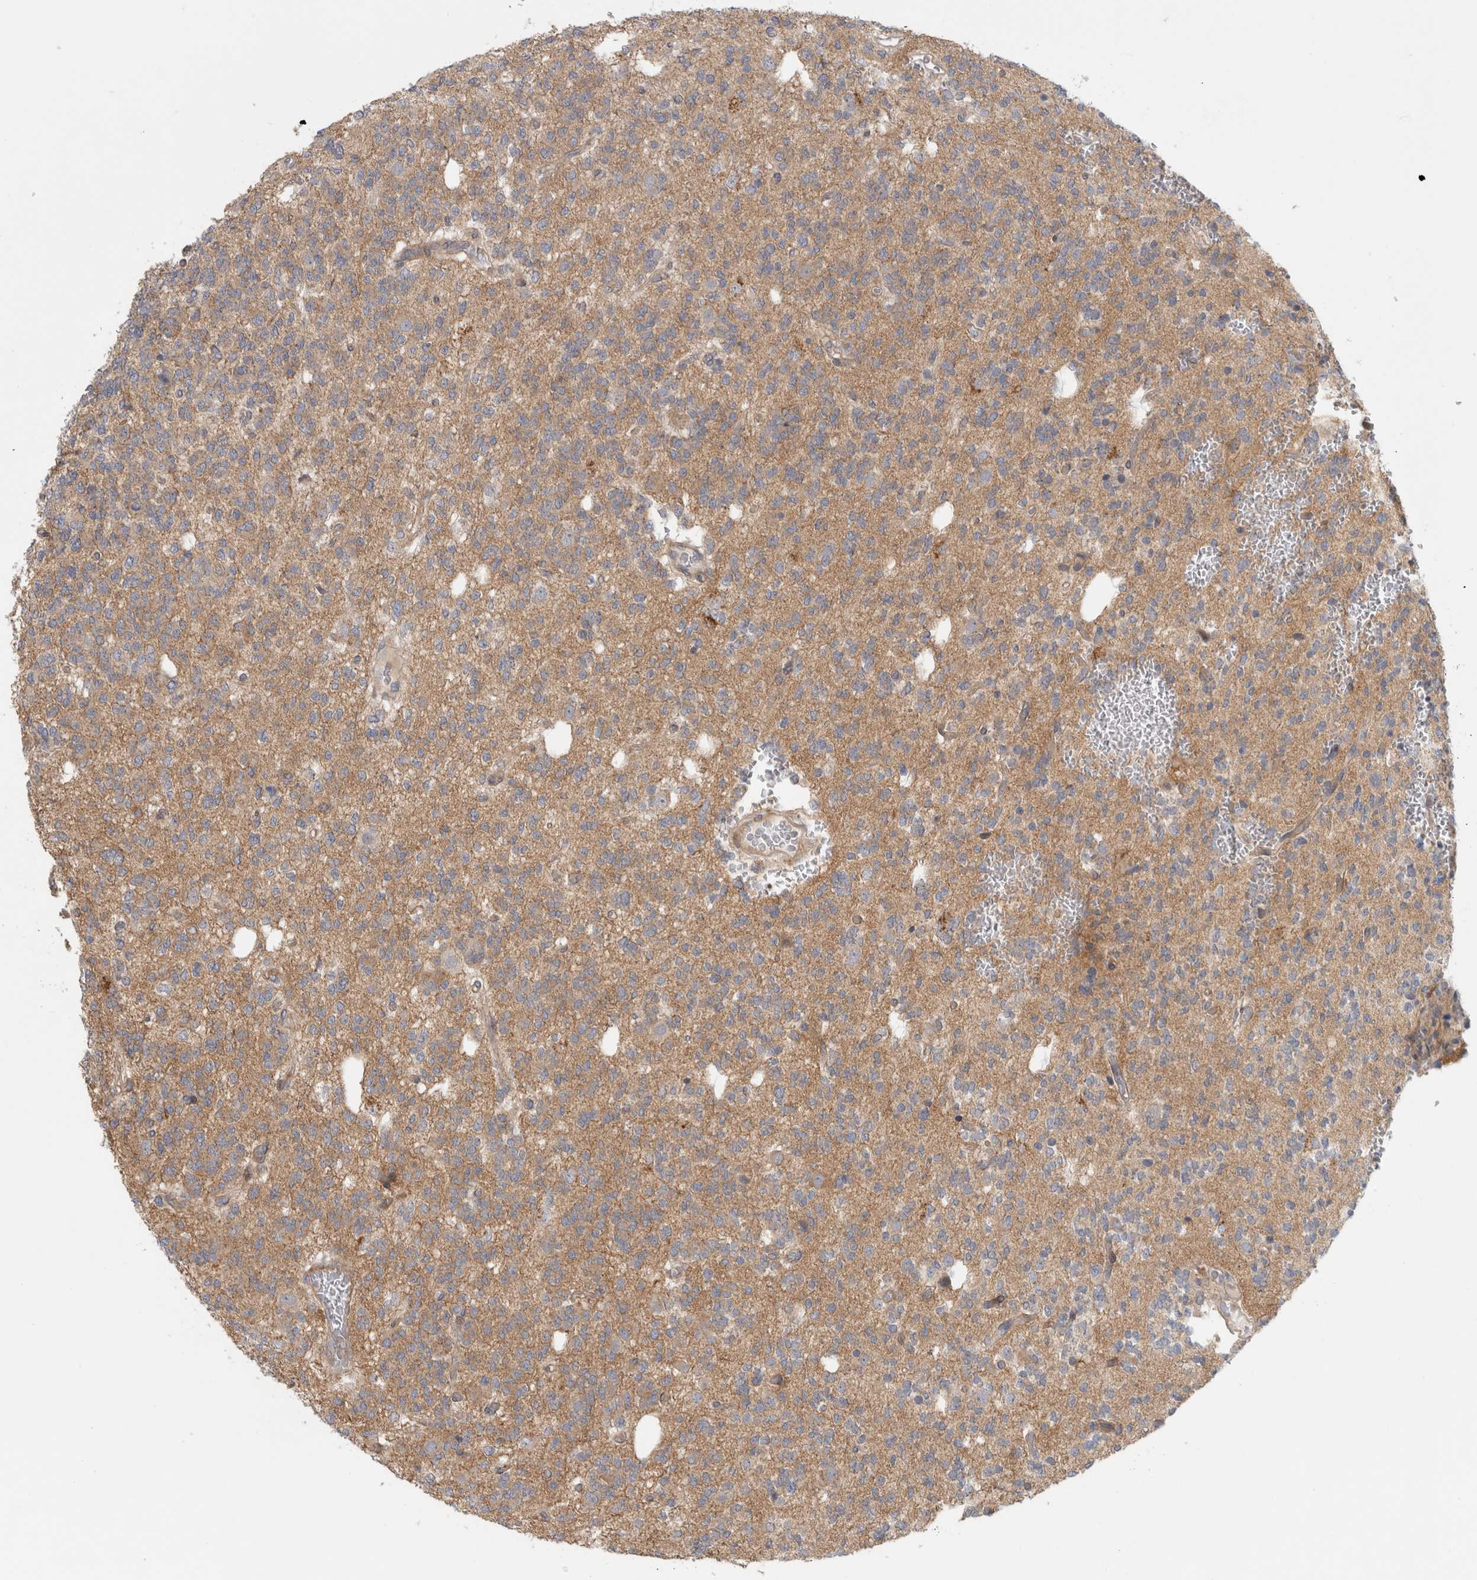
{"staining": {"intensity": "weak", "quantity": "25%-75%", "location": "cytoplasmic/membranous"}, "tissue": "glioma", "cell_type": "Tumor cells", "image_type": "cancer", "snomed": [{"axis": "morphology", "description": "Glioma, malignant, Low grade"}, {"axis": "topography", "description": "Brain"}], "caption": "IHC of malignant glioma (low-grade) demonstrates low levels of weak cytoplasmic/membranous expression in approximately 25%-75% of tumor cells.", "gene": "ZNF804B", "patient": {"sex": "male", "age": 38}}